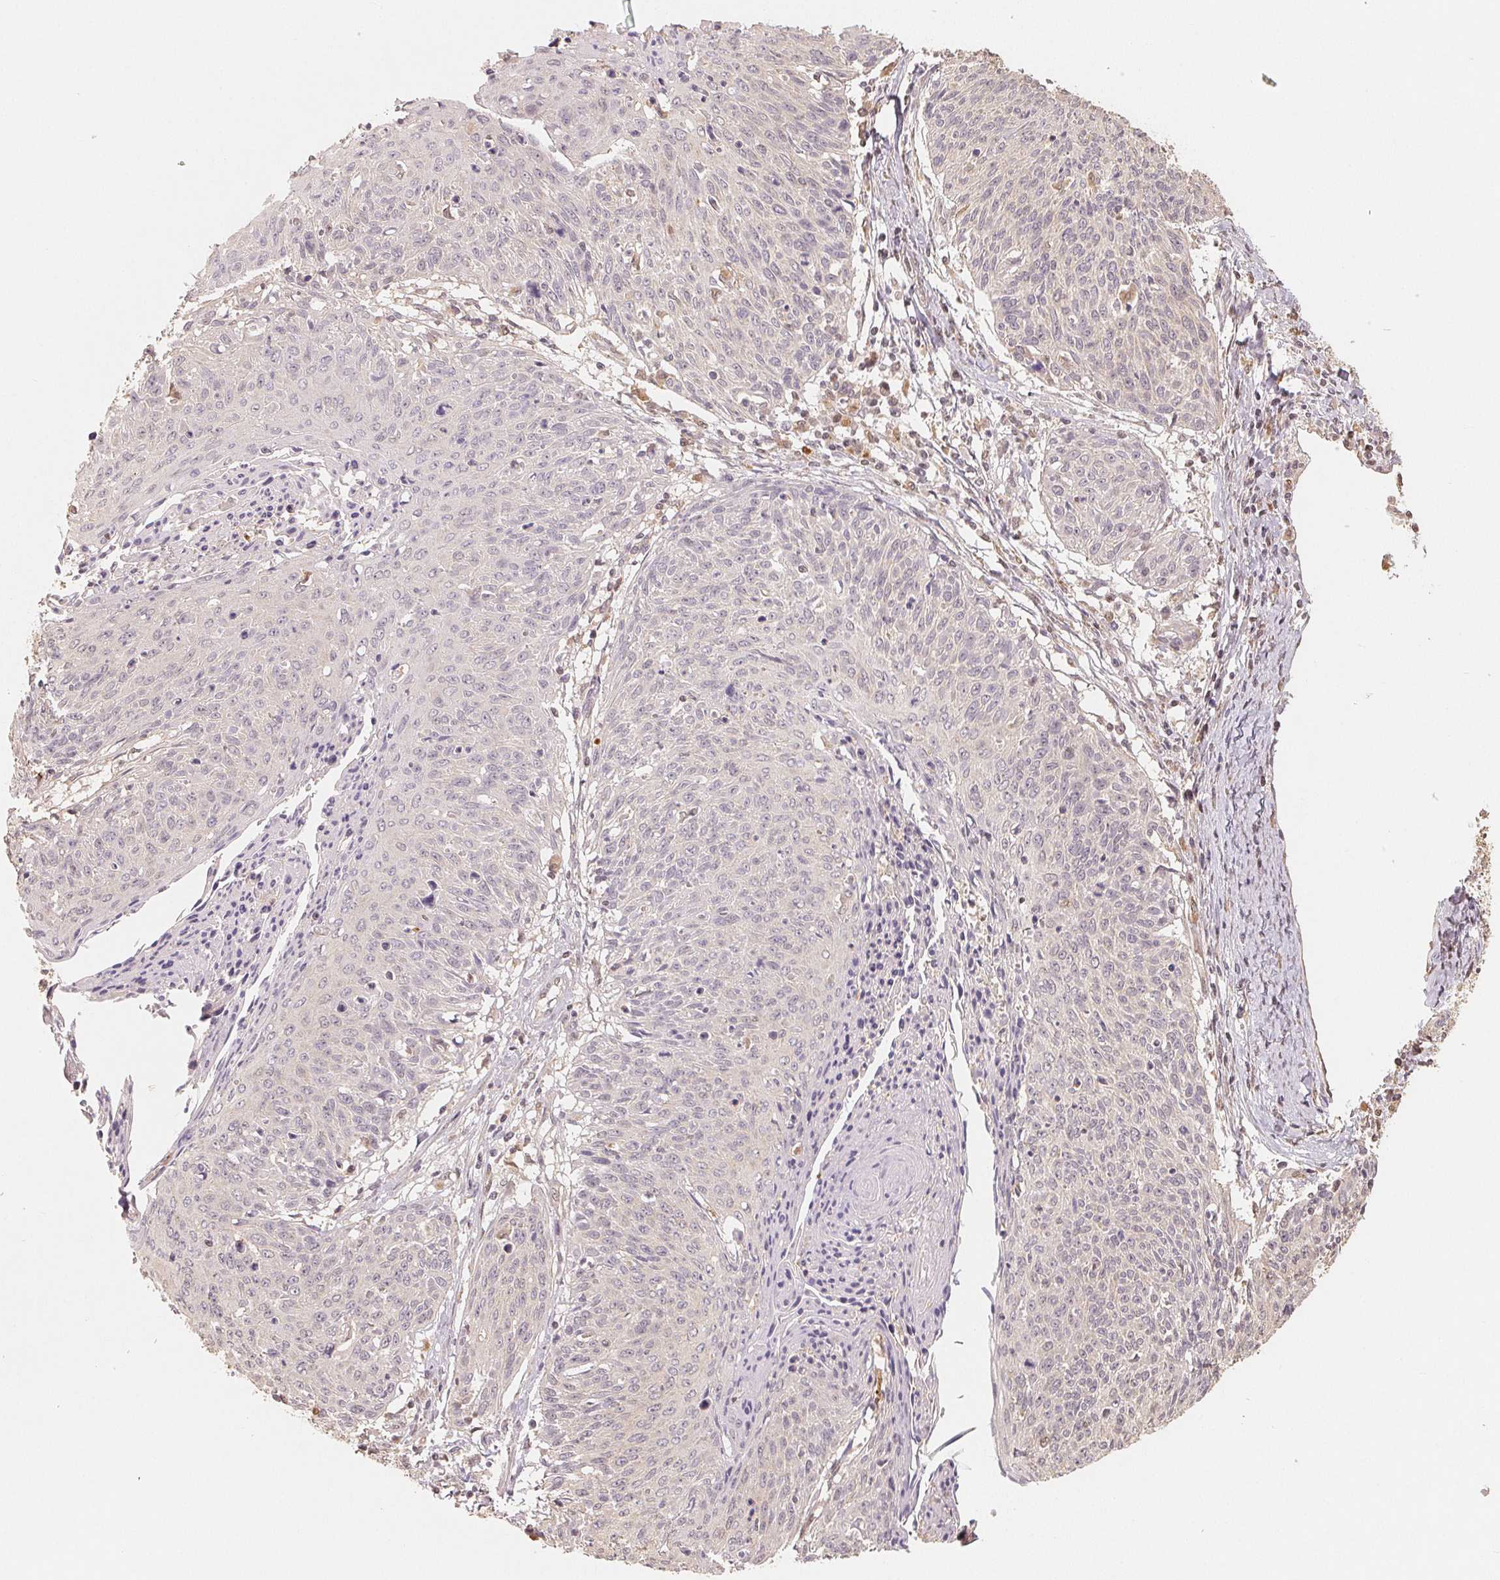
{"staining": {"intensity": "negative", "quantity": "none", "location": "none"}, "tissue": "cervical cancer", "cell_type": "Tumor cells", "image_type": "cancer", "snomed": [{"axis": "morphology", "description": "Squamous cell carcinoma, NOS"}, {"axis": "topography", "description": "Cervix"}], "caption": "A photomicrograph of cervical cancer (squamous cell carcinoma) stained for a protein demonstrates no brown staining in tumor cells. (Brightfield microscopy of DAB immunohistochemistry (IHC) at high magnification).", "gene": "GUSB", "patient": {"sex": "female", "age": 45}}